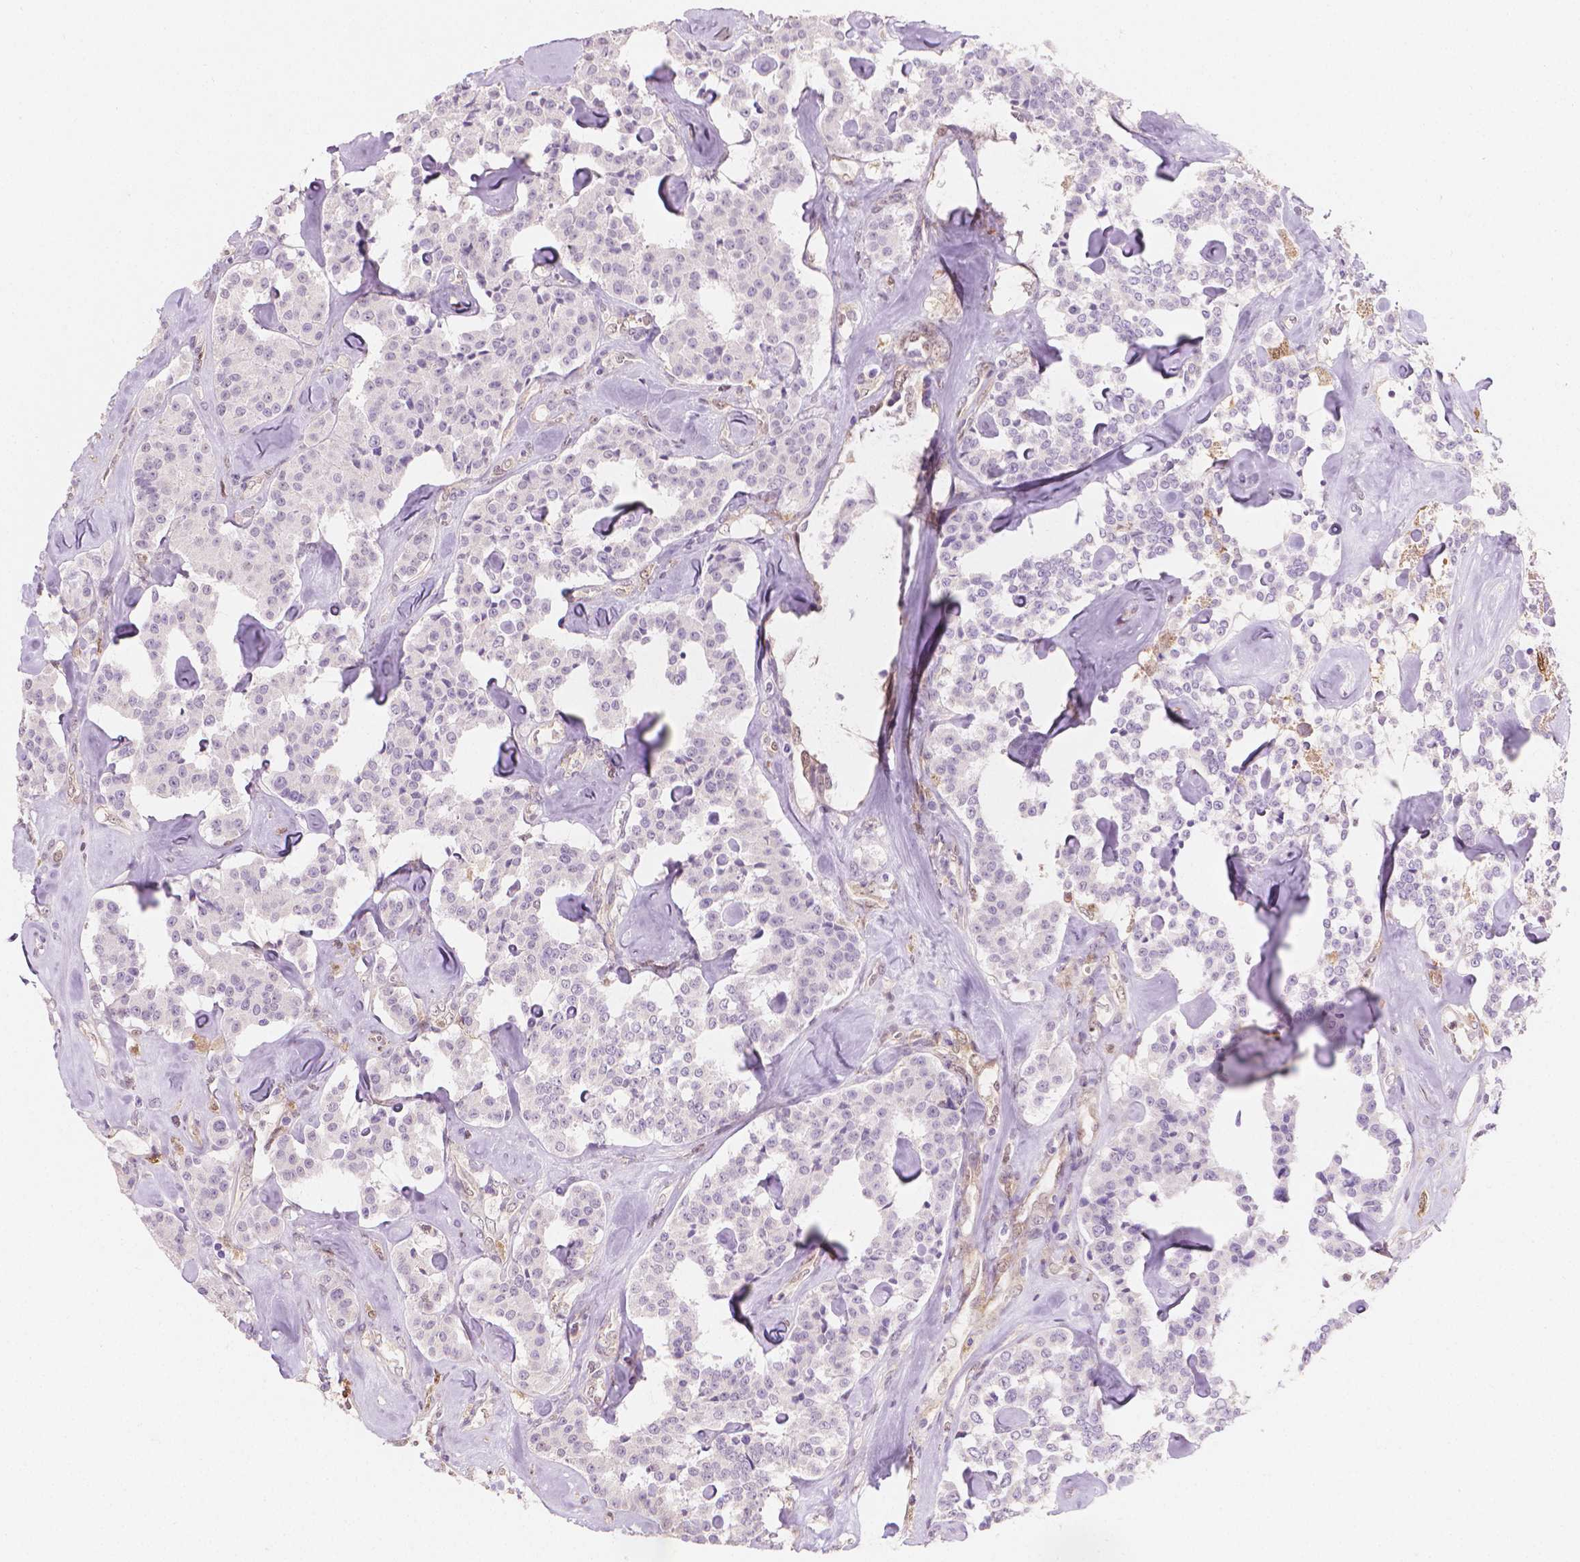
{"staining": {"intensity": "negative", "quantity": "none", "location": "none"}, "tissue": "carcinoid", "cell_type": "Tumor cells", "image_type": "cancer", "snomed": [{"axis": "morphology", "description": "Carcinoid, malignant, NOS"}, {"axis": "topography", "description": "Pancreas"}], "caption": "Immunohistochemistry (IHC) image of carcinoid (malignant) stained for a protein (brown), which exhibits no expression in tumor cells.", "gene": "TNFAIP2", "patient": {"sex": "male", "age": 41}}